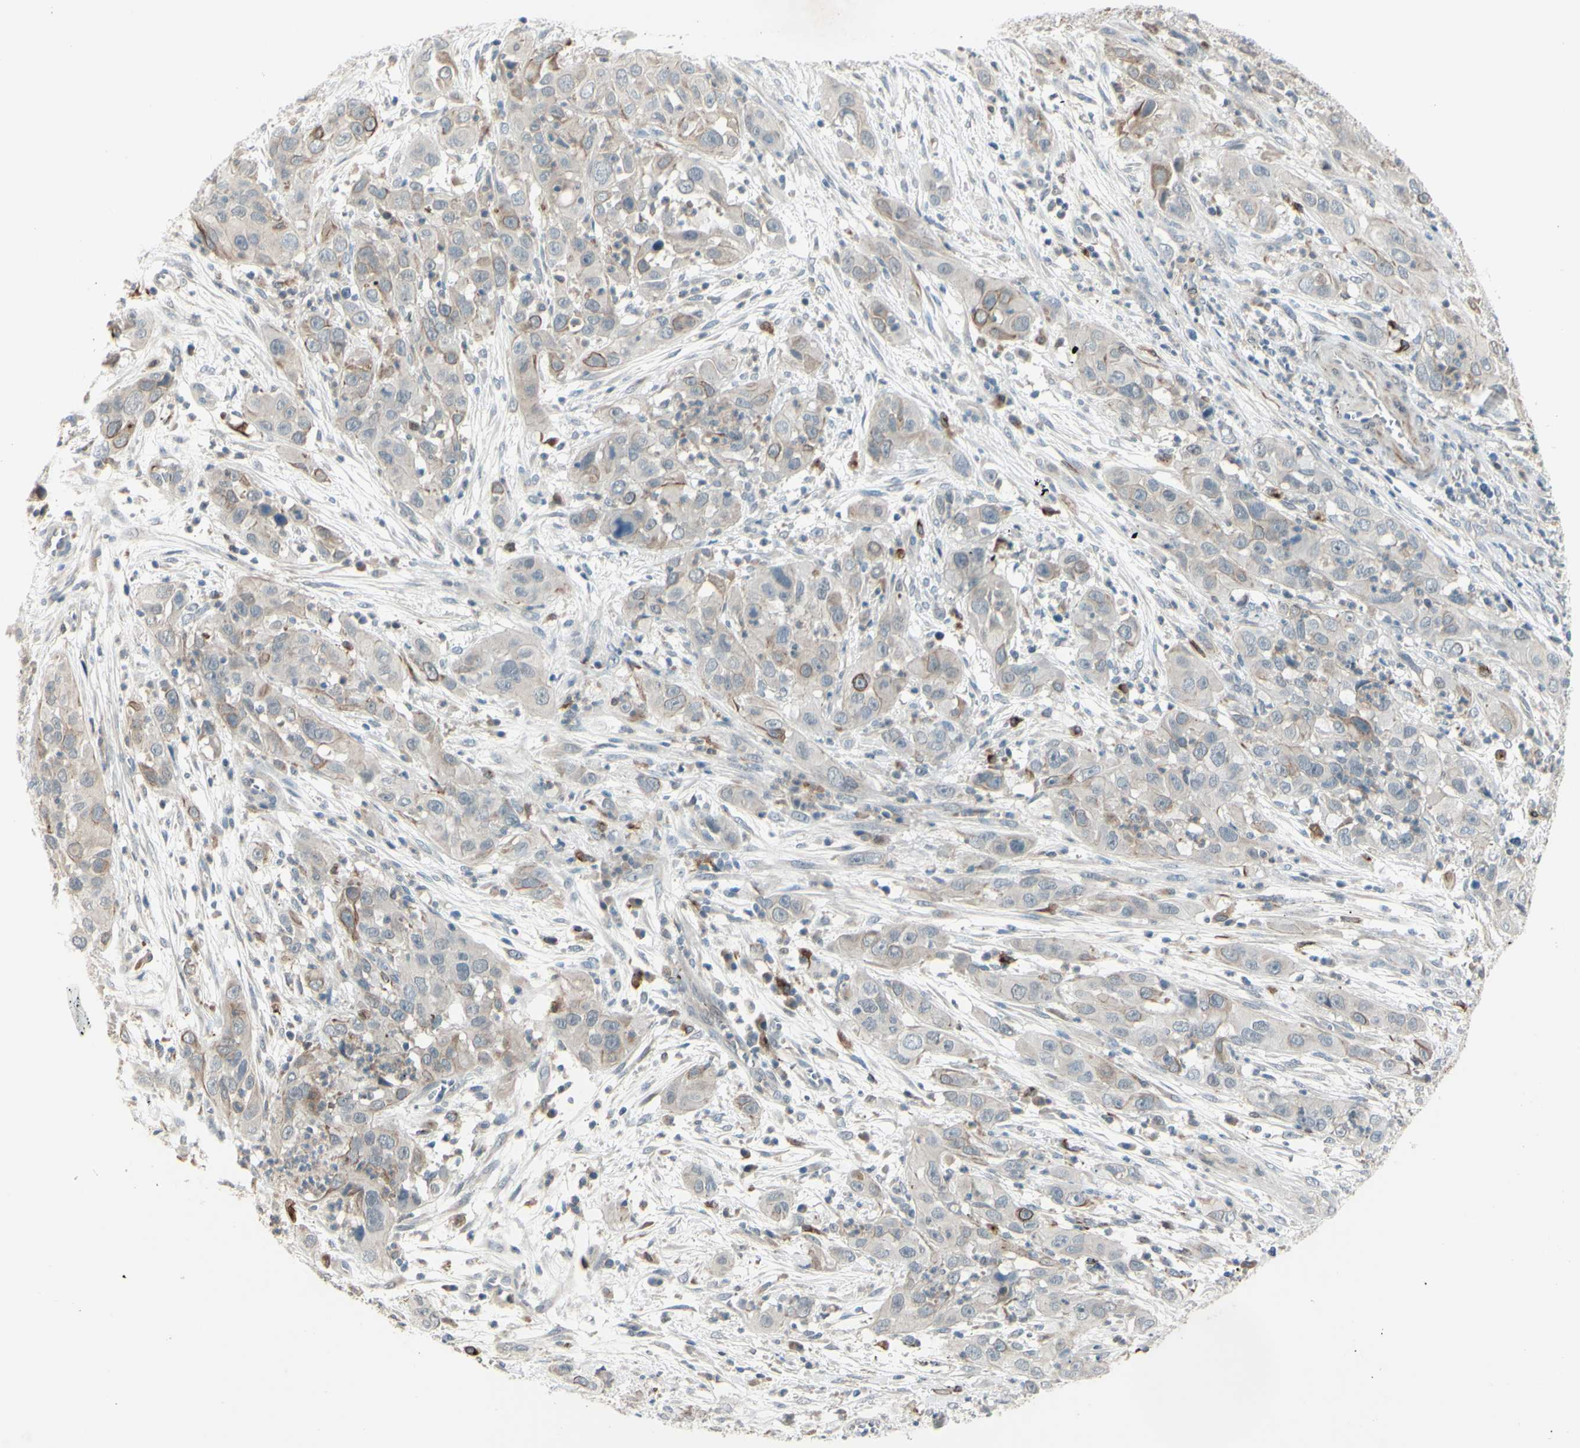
{"staining": {"intensity": "negative", "quantity": "none", "location": "none"}, "tissue": "cervical cancer", "cell_type": "Tumor cells", "image_type": "cancer", "snomed": [{"axis": "morphology", "description": "Squamous cell carcinoma, NOS"}, {"axis": "topography", "description": "Cervix"}], "caption": "Immunohistochemistry (IHC) of human cervical squamous cell carcinoma exhibits no expression in tumor cells. Brightfield microscopy of immunohistochemistry (IHC) stained with DAB (3,3'-diaminobenzidine) (brown) and hematoxylin (blue), captured at high magnification.", "gene": "FGFR2", "patient": {"sex": "female", "age": 32}}